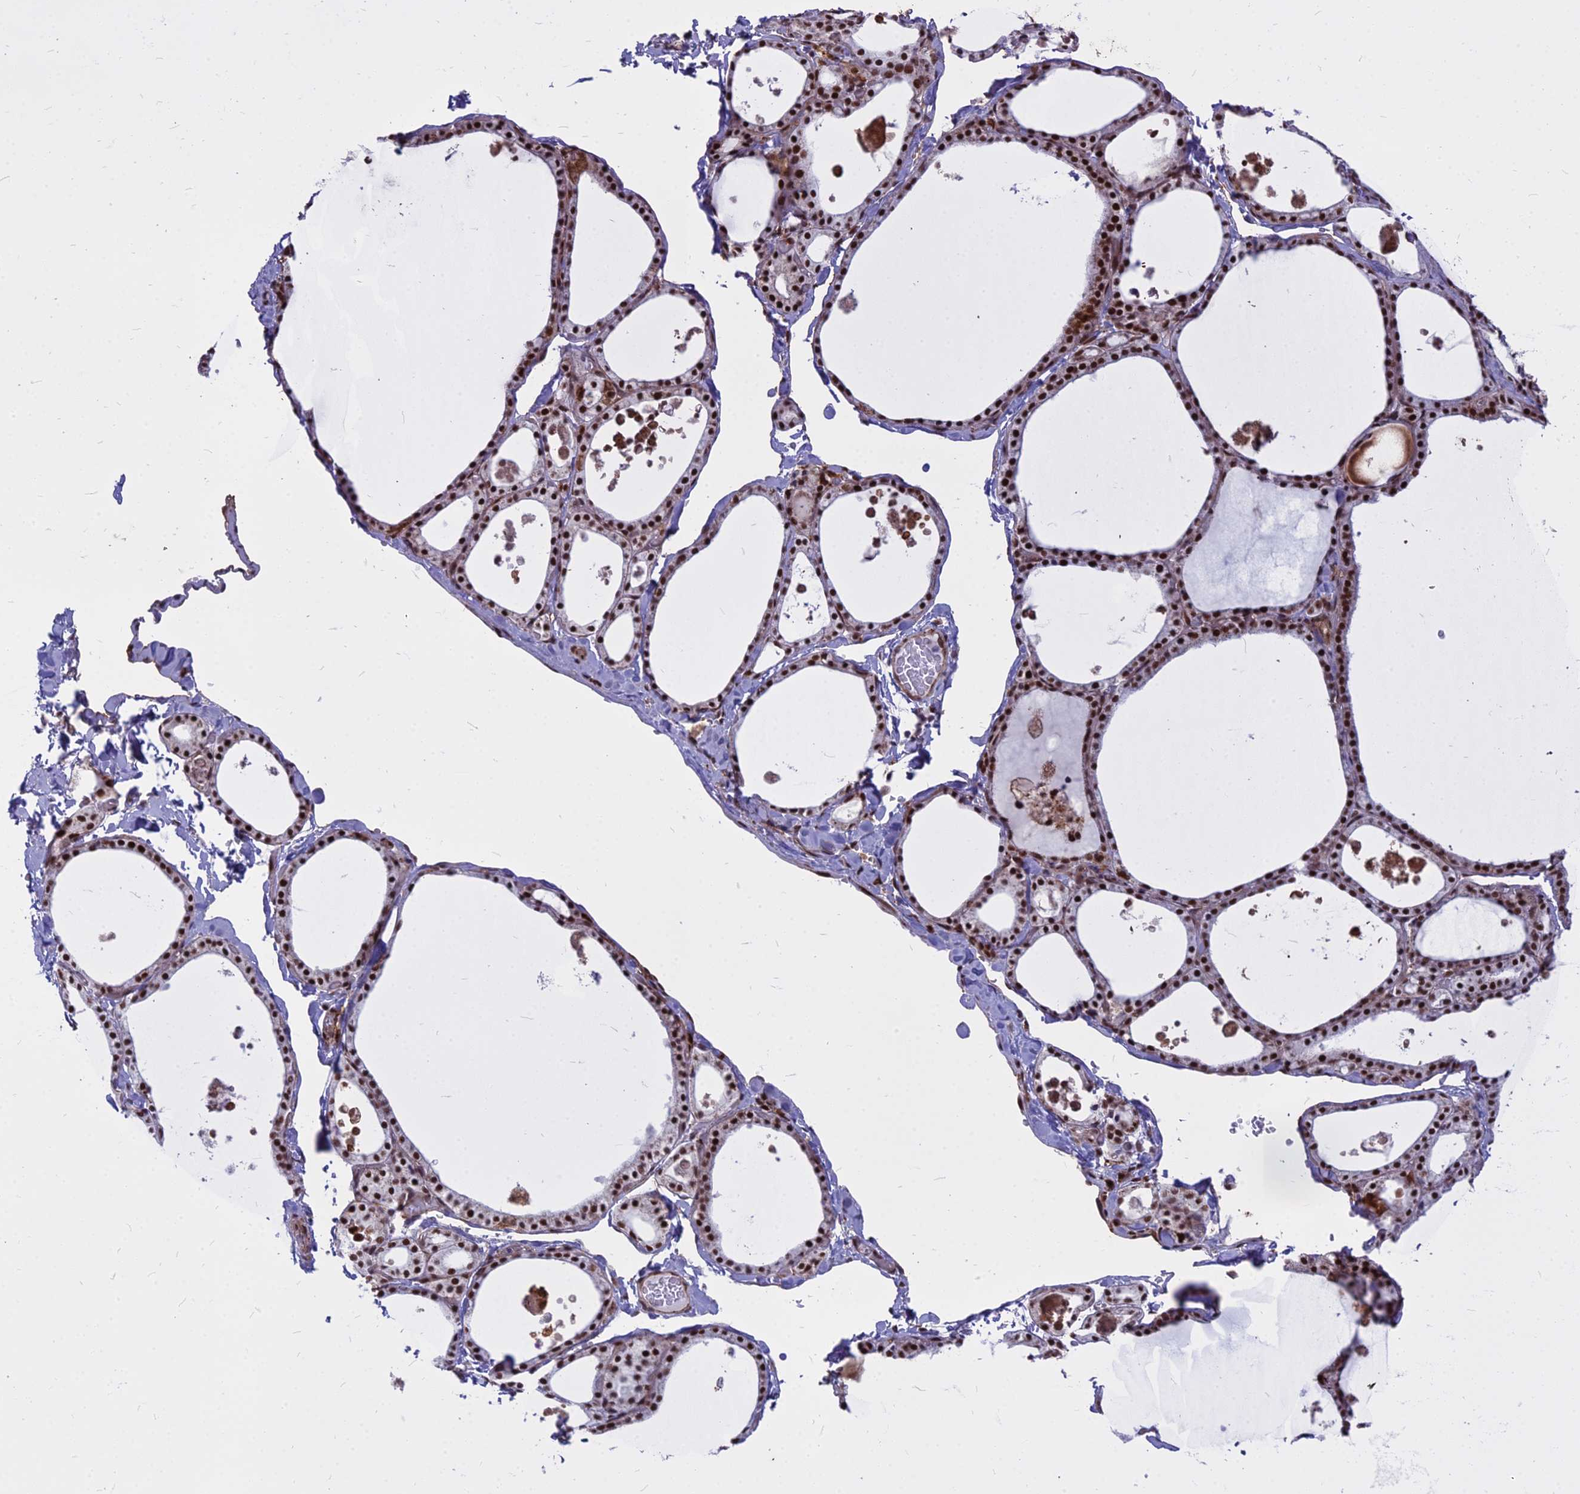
{"staining": {"intensity": "strong", "quantity": ">75%", "location": "nuclear"}, "tissue": "thyroid gland", "cell_type": "Glandular cells", "image_type": "normal", "snomed": [{"axis": "morphology", "description": "Normal tissue, NOS"}, {"axis": "topography", "description": "Thyroid gland"}], "caption": "Strong nuclear protein positivity is present in about >75% of glandular cells in thyroid gland.", "gene": "ALG10B", "patient": {"sex": "male", "age": 56}}